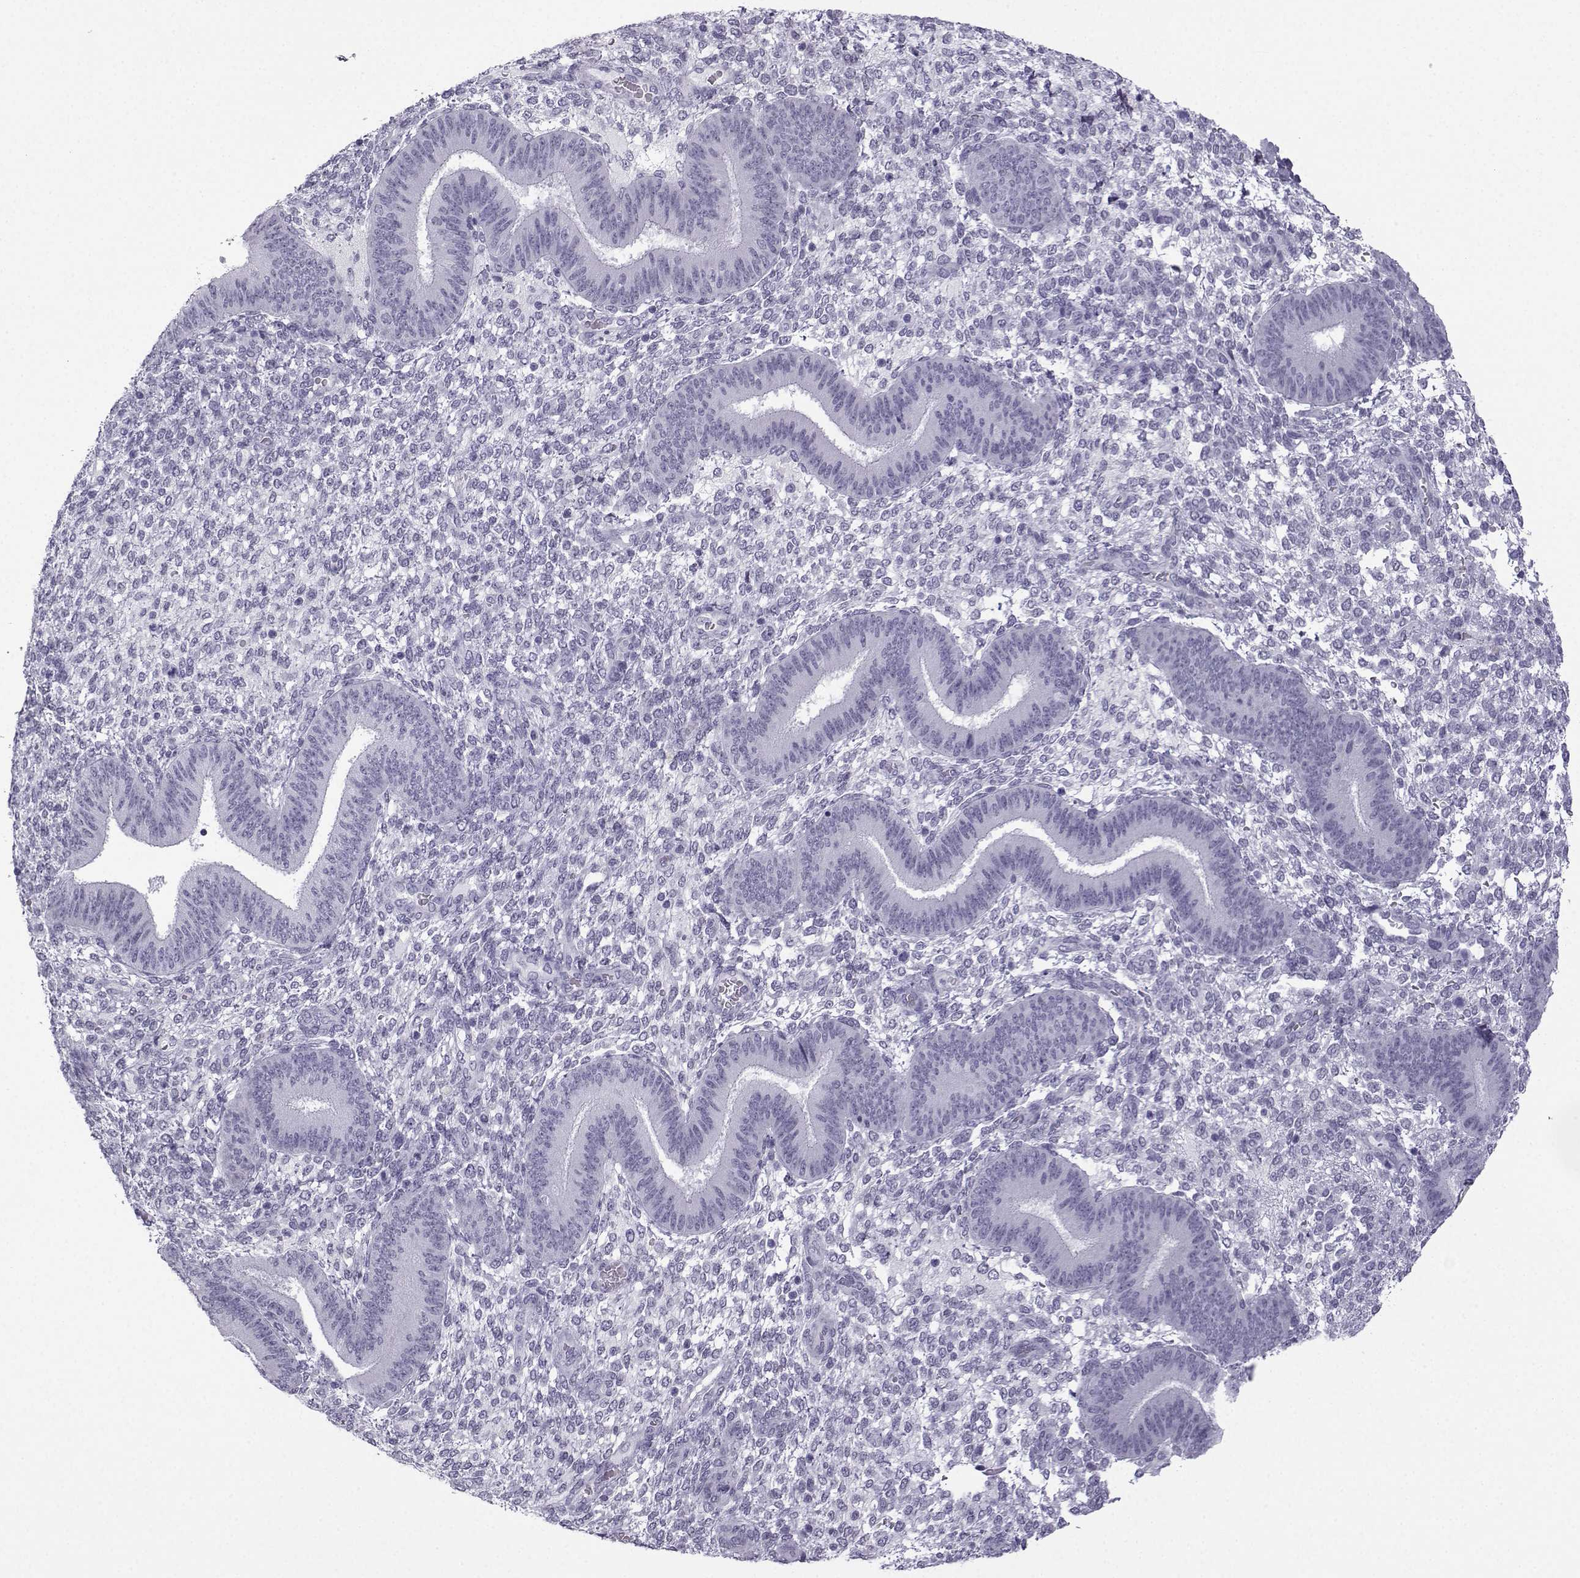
{"staining": {"intensity": "negative", "quantity": "none", "location": "none"}, "tissue": "endometrium", "cell_type": "Cells in endometrial stroma", "image_type": "normal", "snomed": [{"axis": "morphology", "description": "Normal tissue, NOS"}, {"axis": "topography", "description": "Endometrium"}], "caption": "Immunohistochemical staining of benign human endometrium exhibits no significant staining in cells in endometrial stroma. Brightfield microscopy of immunohistochemistry (IHC) stained with DAB (3,3'-diaminobenzidine) (brown) and hematoxylin (blue), captured at high magnification.", "gene": "MRGBP", "patient": {"sex": "female", "age": 39}}